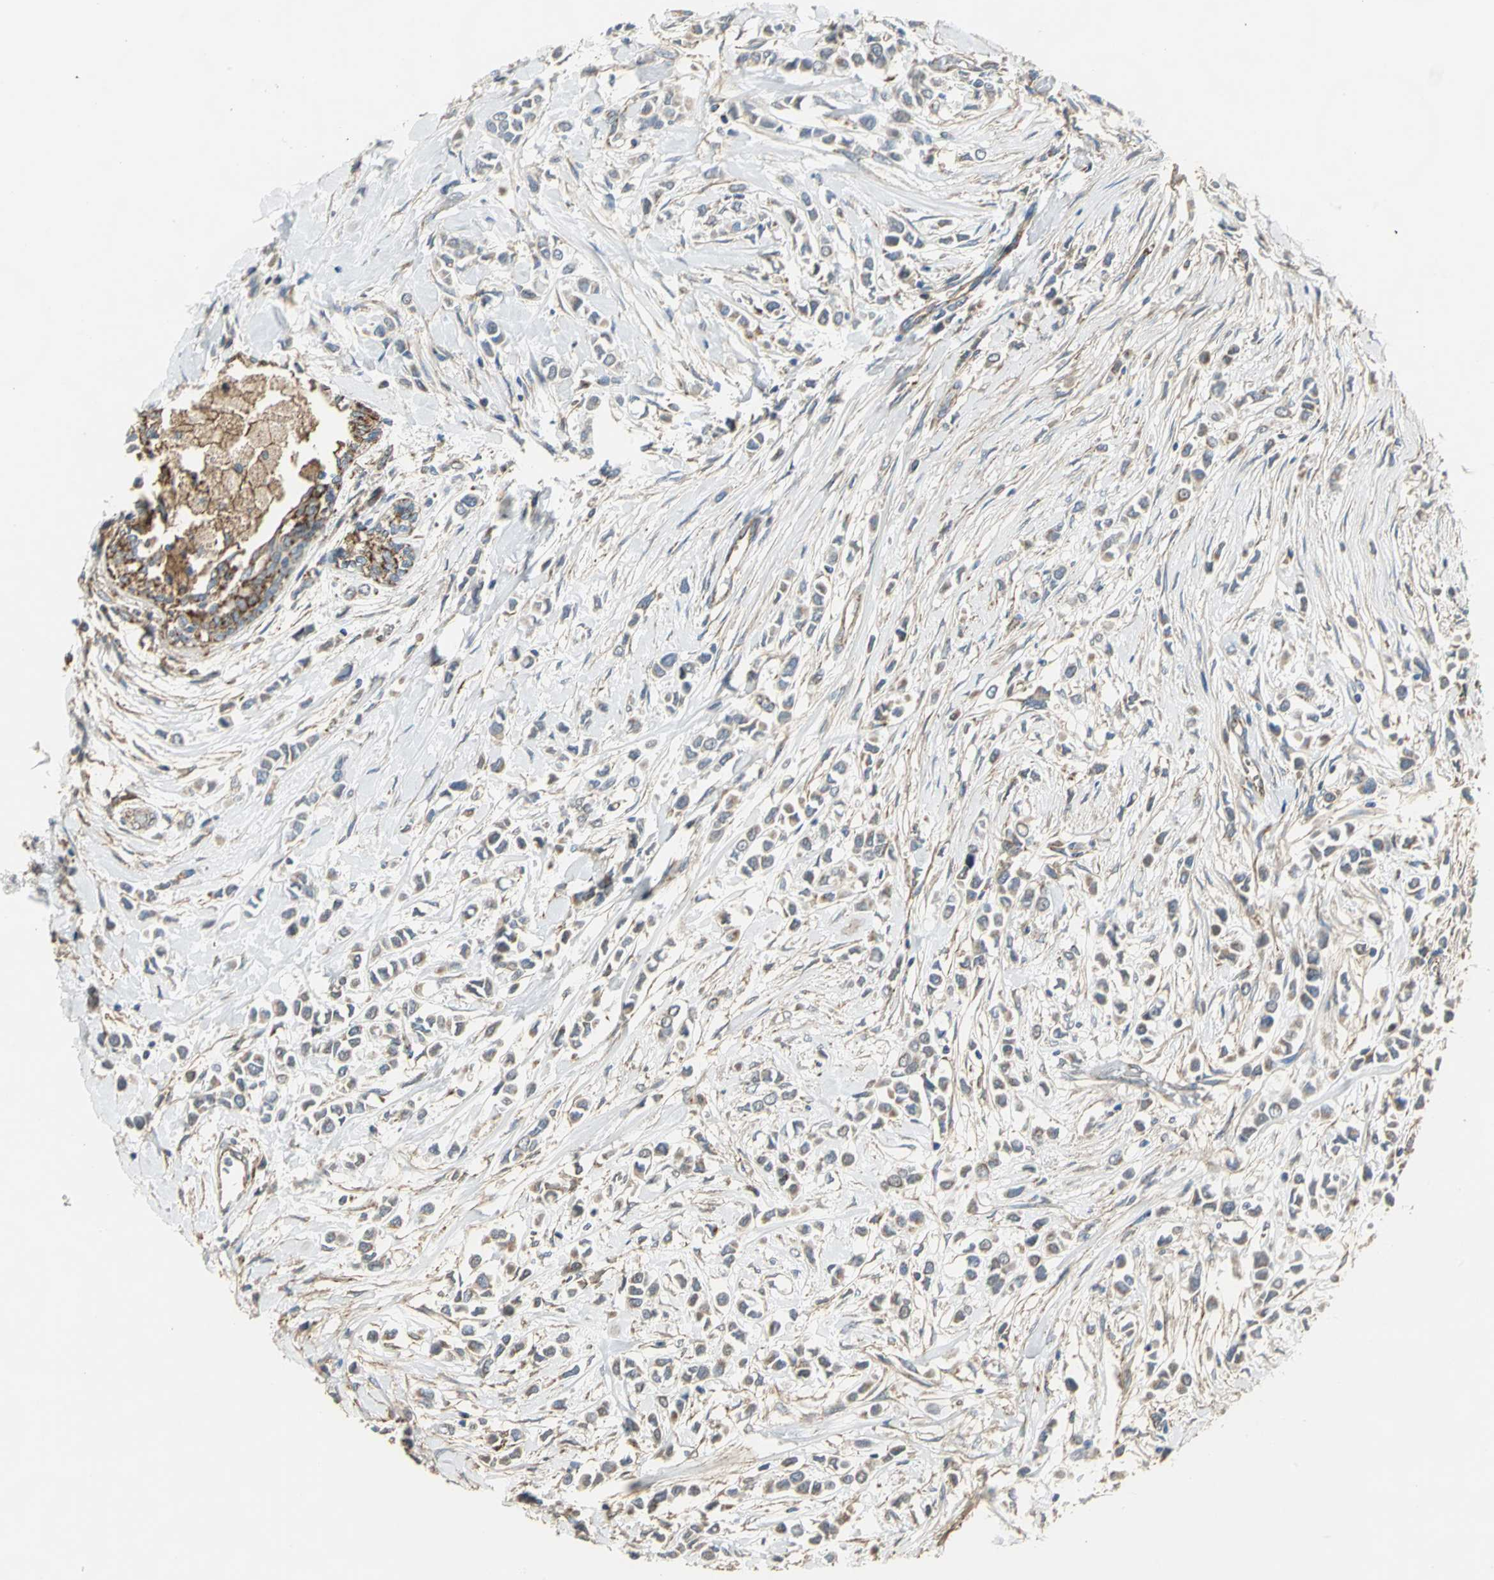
{"staining": {"intensity": "moderate", "quantity": "25%-75%", "location": "cytoplasmic/membranous"}, "tissue": "breast cancer", "cell_type": "Tumor cells", "image_type": "cancer", "snomed": [{"axis": "morphology", "description": "Lobular carcinoma"}, {"axis": "topography", "description": "Breast"}], "caption": "This micrograph reveals breast cancer stained with immunohistochemistry to label a protein in brown. The cytoplasmic/membranous of tumor cells show moderate positivity for the protein. Nuclei are counter-stained blue.", "gene": "NDUFB5", "patient": {"sex": "female", "age": 51}}